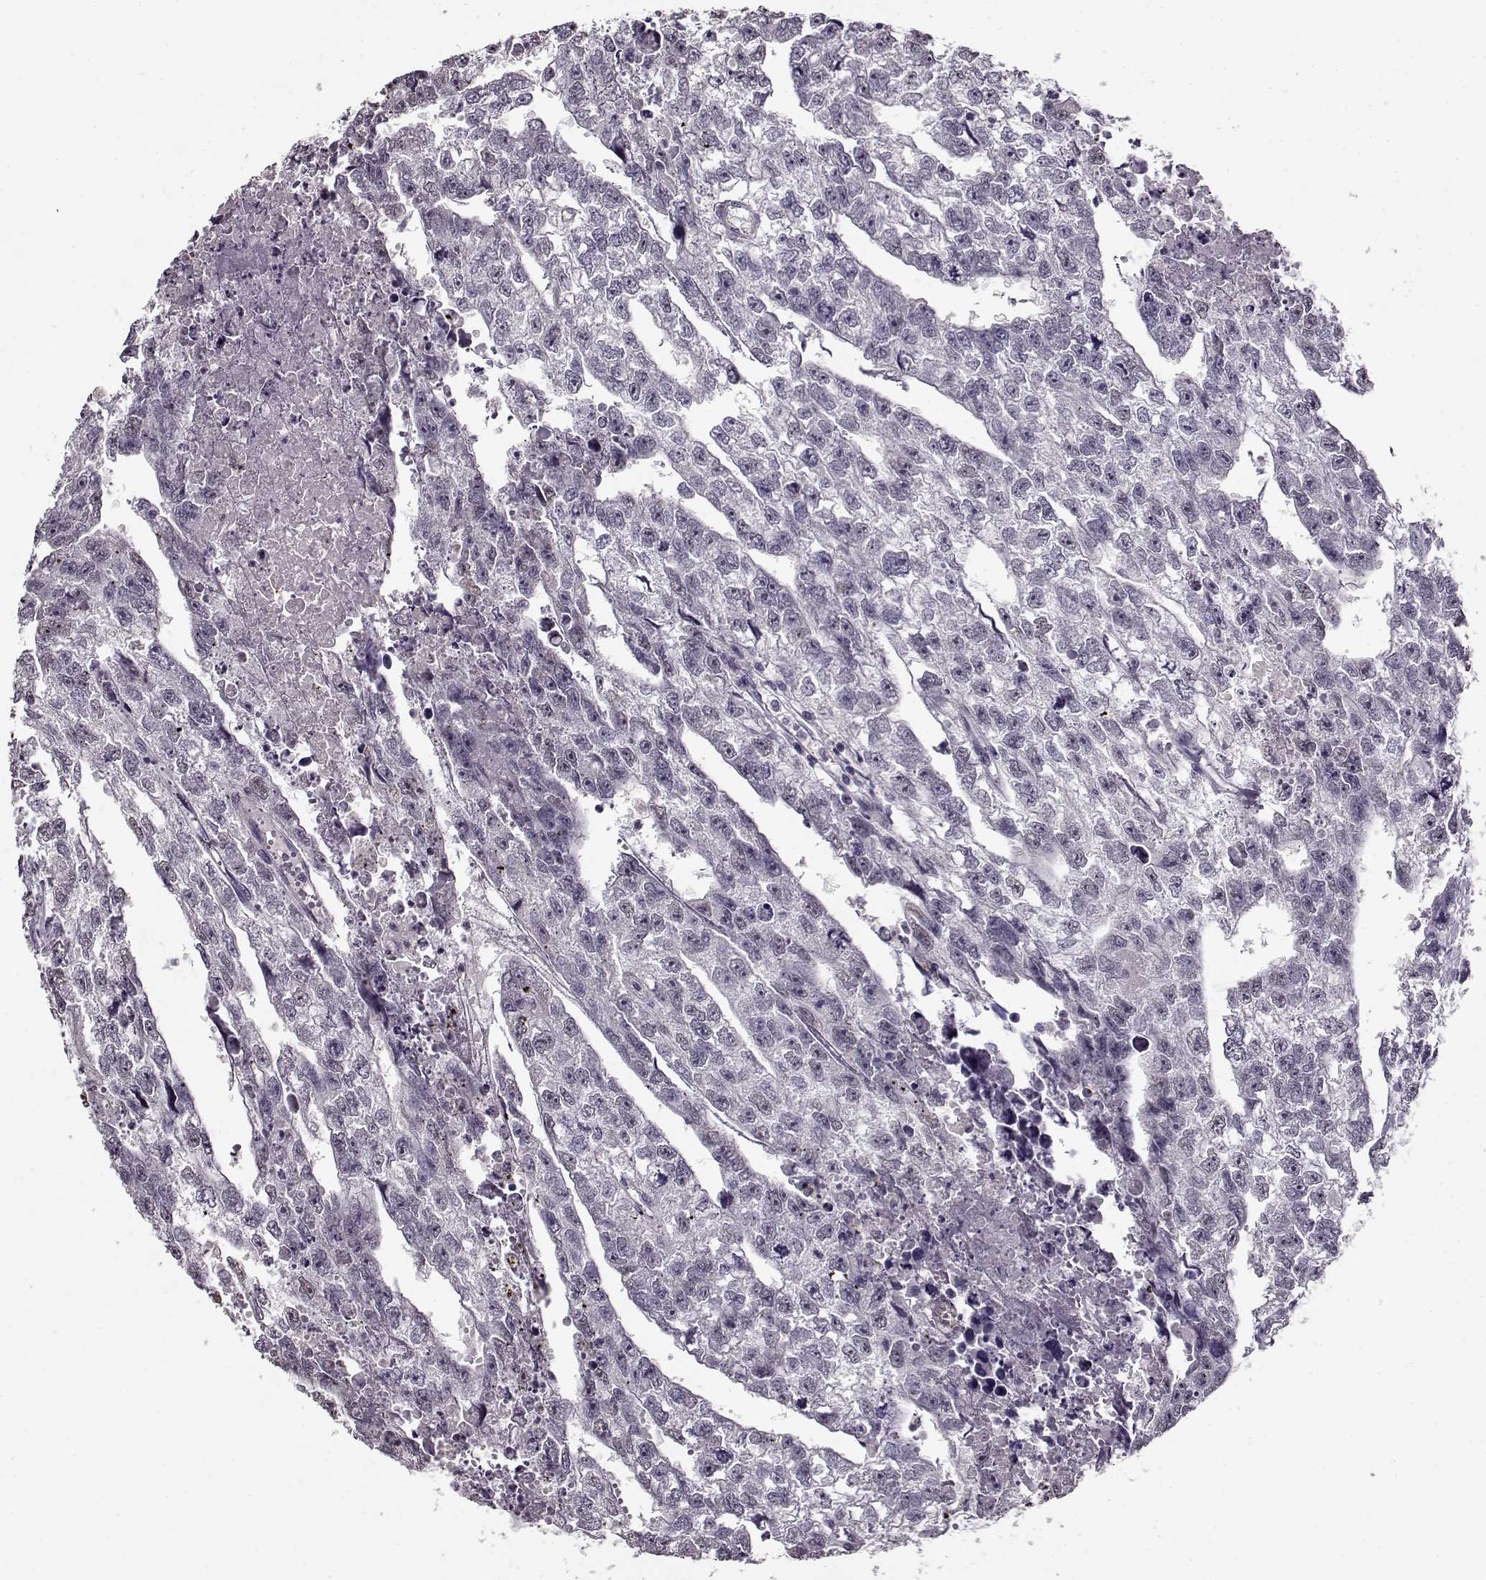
{"staining": {"intensity": "negative", "quantity": "none", "location": "none"}, "tissue": "testis cancer", "cell_type": "Tumor cells", "image_type": "cancer", "snomed": [{"axis": "morphology", "description": "Carcinoma, Embryonal, NOS"}, {"axis": "morphology", "description": "Teratoma, malignant, NOS"}, {"axis": "topography", "description": "Testis"}], "caption": "Tumor cells show no significant positivity in malignant teratoma (testis).", "gene": "RP1L1", "patient": {"sex": "male", "age": 44}}